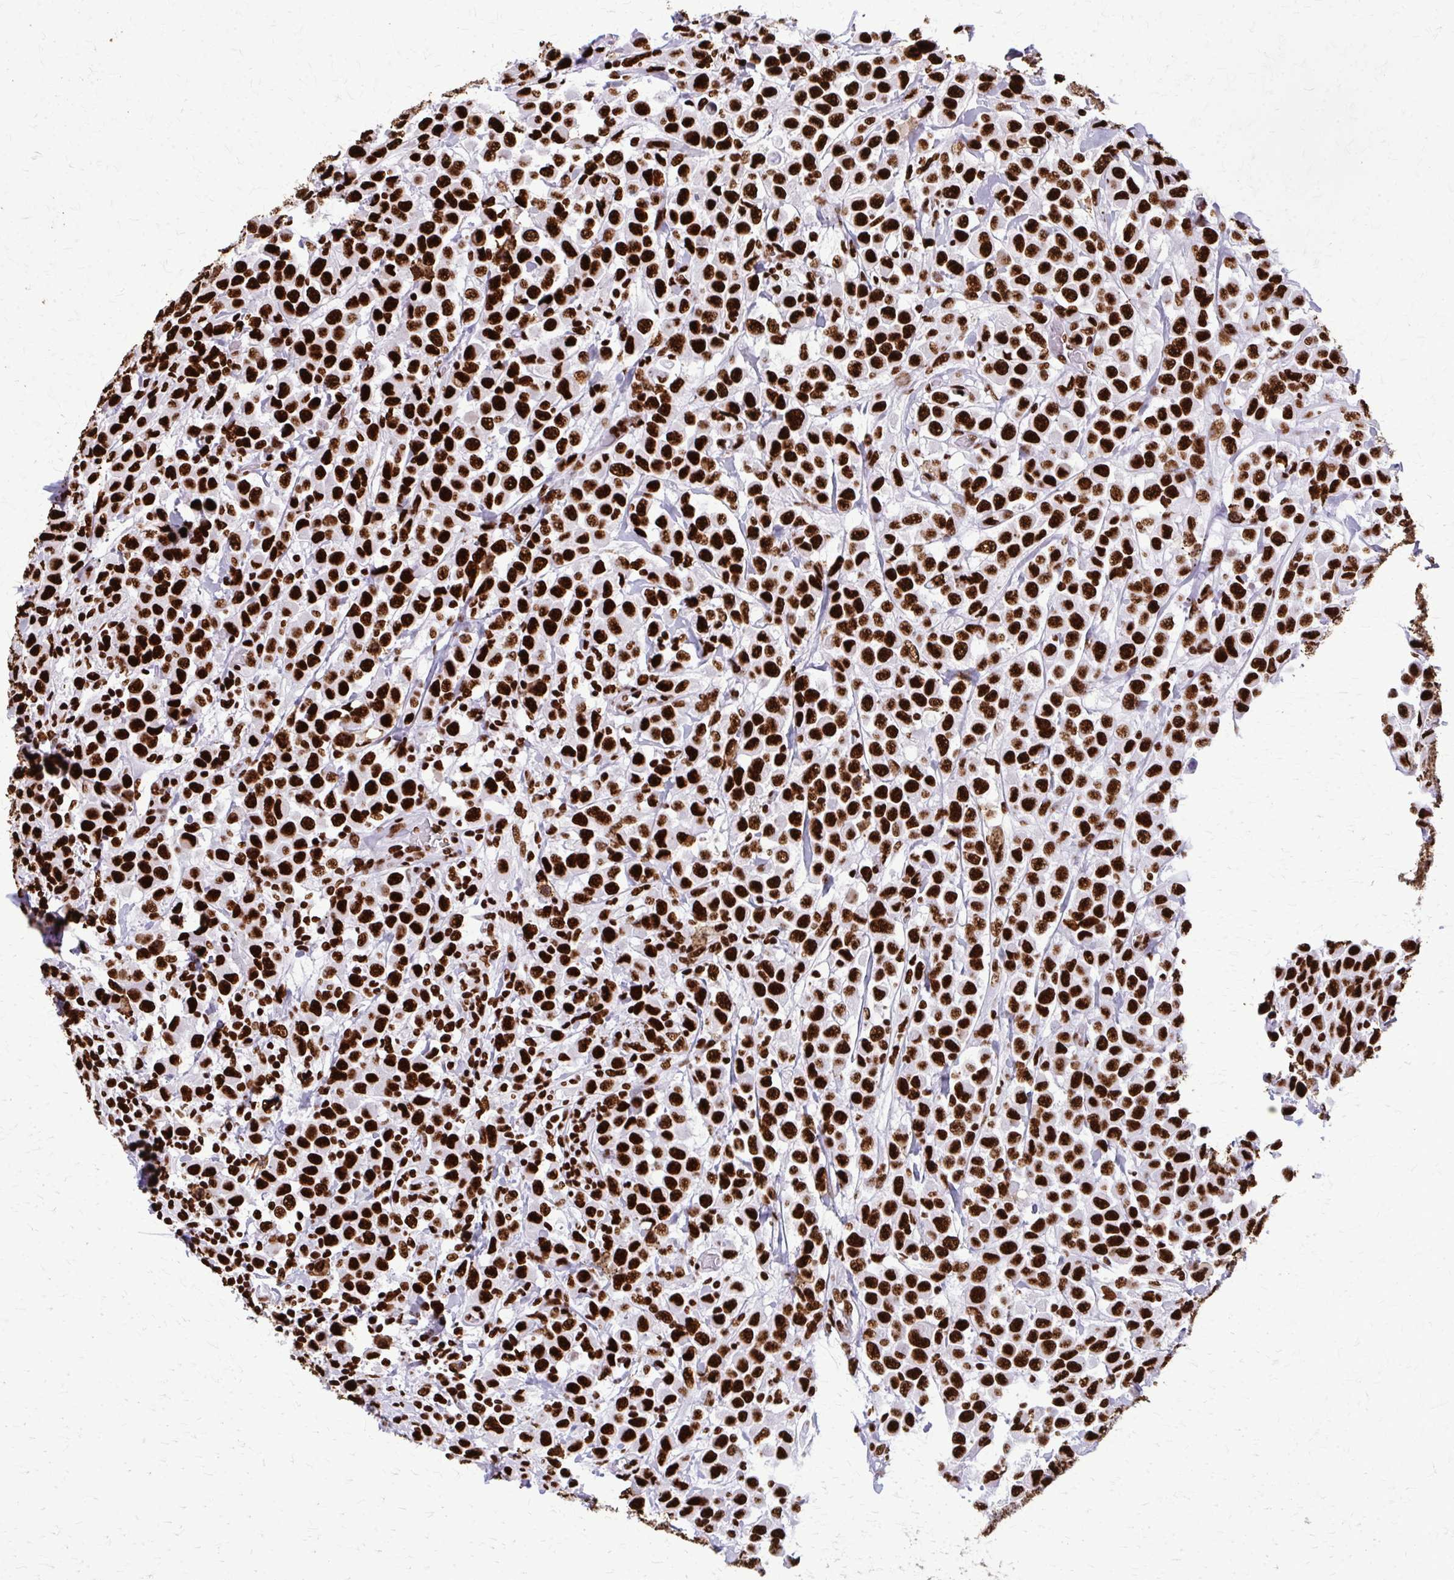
{"staining": {"intensity": "strong", "quantity": ">75%", "location": "nuclear"}, "tissue": "breast cancer", "cell_type": "Tumor cells", "image_type": "cancer", "snomed": [{"axis": "morphology", "description": "Duct carcinoma"}, {"axis": "topography", "description": "Breast"}], "caption": "Breast cancer (invasive ductal carcinoma) tissue shows strong nuclear staining in about >75% of tumor cells", "gene": "SFPQ", "patient": {"sex": "female", "age": 61}}